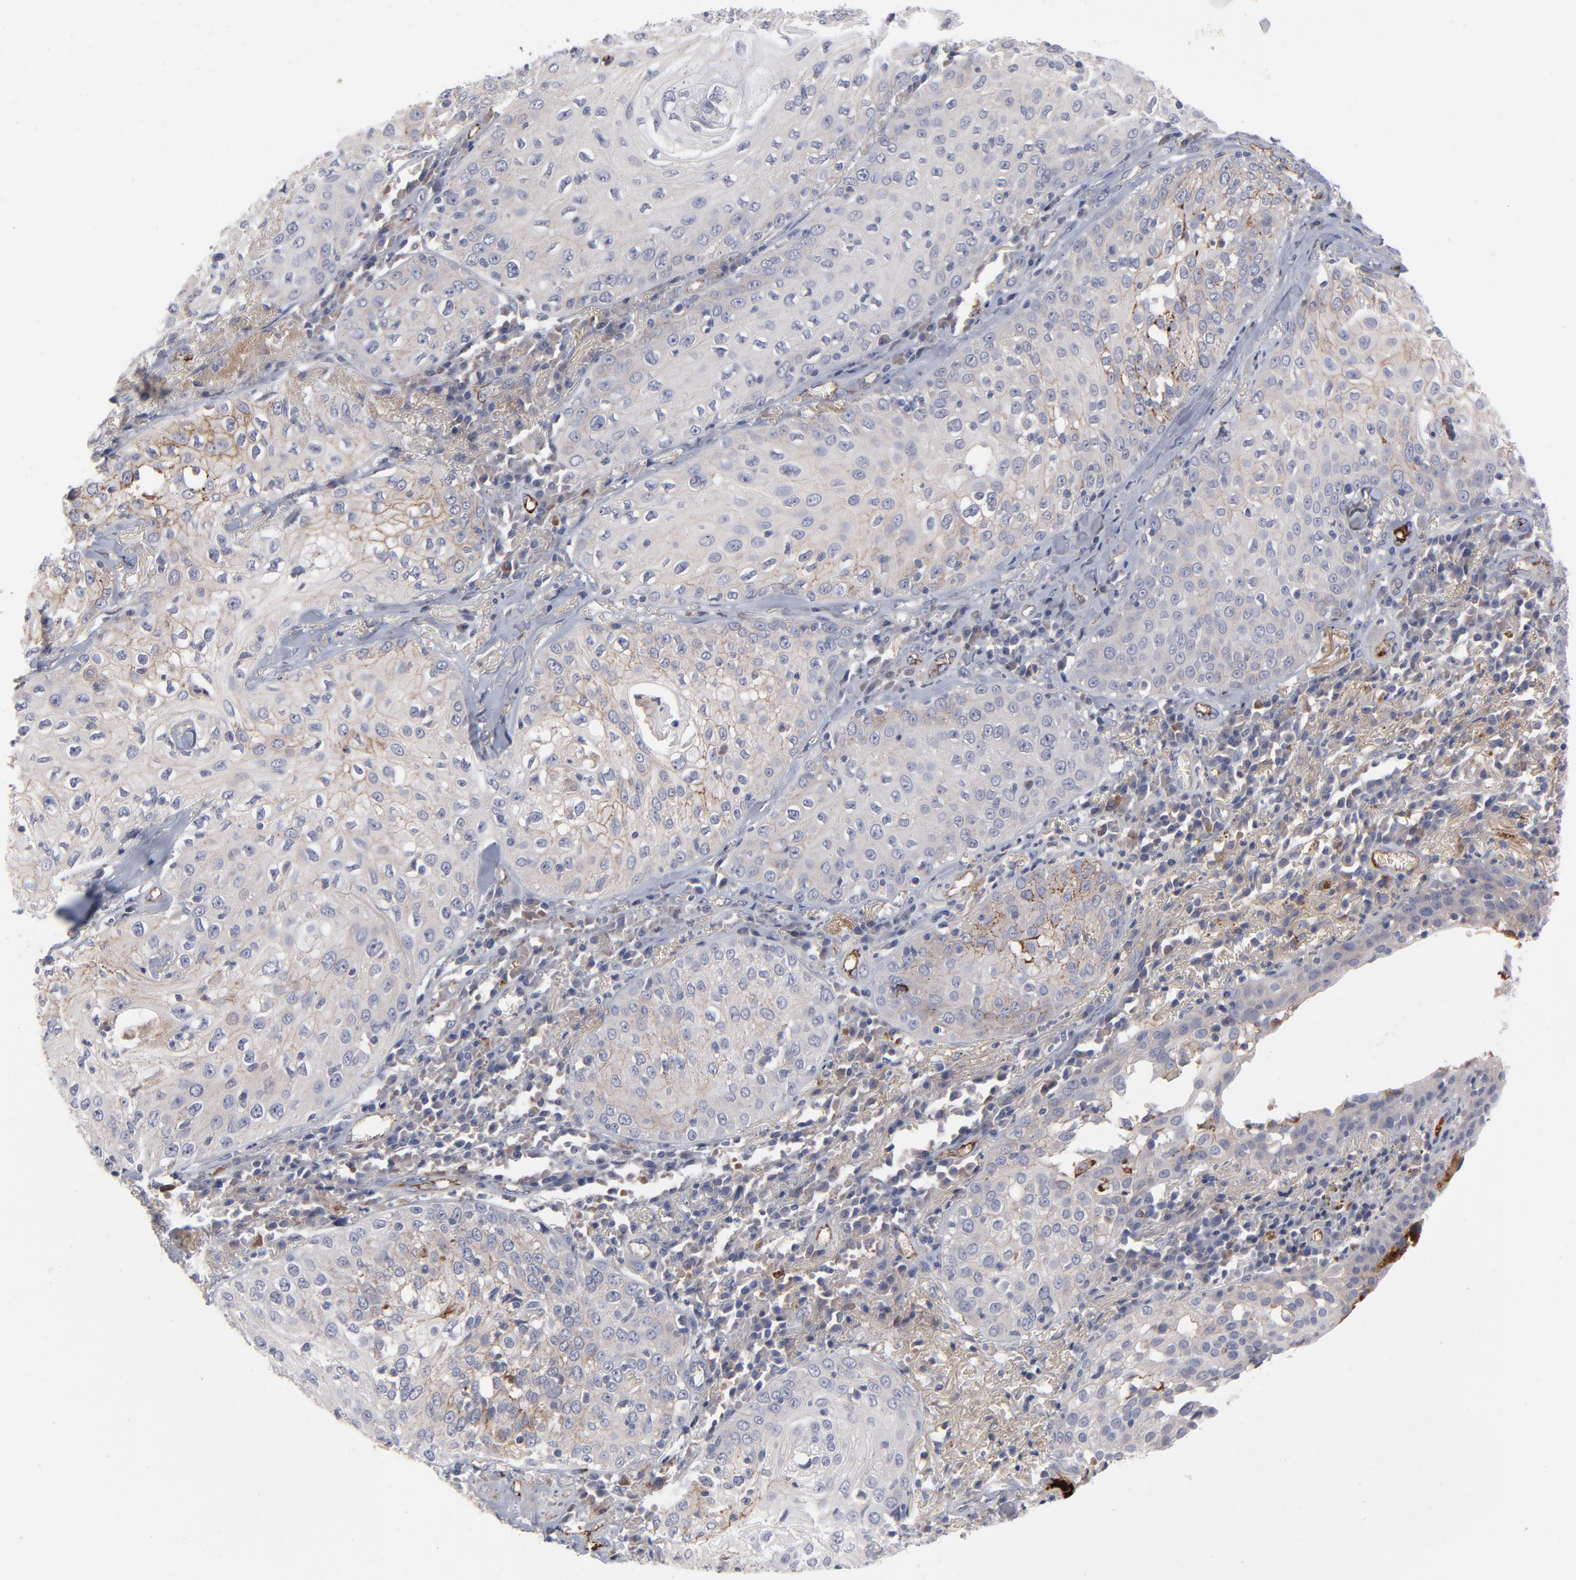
{"staining": {"intensity": "weak", "quantity": "<25%", "location": "cytoplasmic/membranous"}, "tissue": "skin cancer", "cell_type": "Tumor cells", "image_type": "cancer", "snomed": [{"axis": "morphology", "description": "Squamous cell carcinoma, NOS"}, {"axis": "topography", "description": "Skin"}], "caption": "A micrograph of skin cancer (squamous cell carcinoma) stained for a protein shows no brown staining in tumor cells.", "gene": "CCR3", "patient": {"sex": "male", "age": 65}}